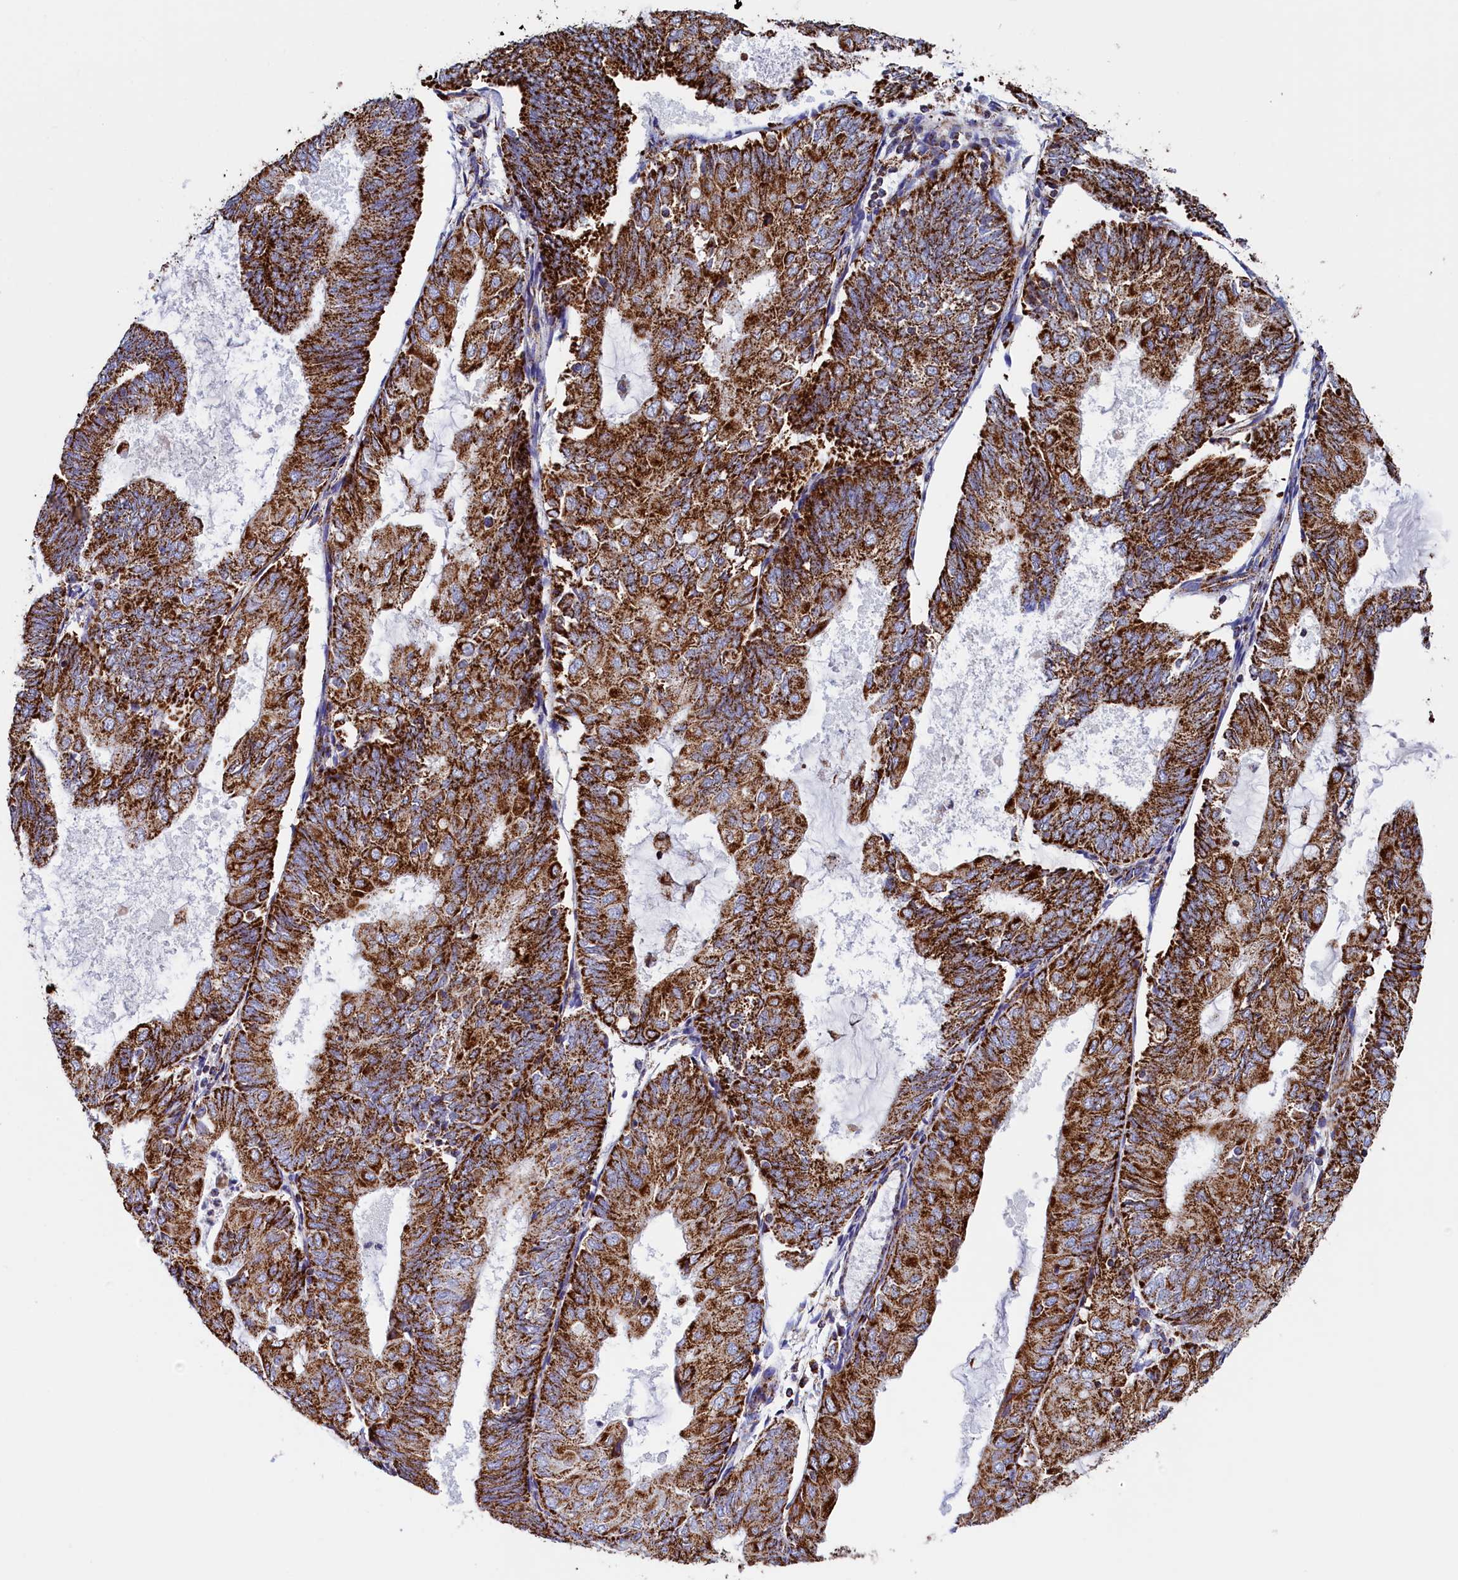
{"staining": {"intensity": "strong", "quantity": ">75%", "location": "cytoplasmic/membranous"}, "tissue": "endometrial cancer", "cell_type": "Tumor cells", "image_type": "cancer", "snomed": [{"axis": "morphology", "description": "Adenocarcinoma, NOS"}, {"axis": "topography", "description": "Endometrium"}], "caption": "Immunohistochemical staining of endometrial cancer (adenocarcinoma) displays high levels of strong cytoplasmic/membranous protein expression in approximately >75% of tumor cells. (IHC, brightfield microscopy, high magnification).", "gene": "SLC39A3", "patient": {"sex": "female", "age": 81}}